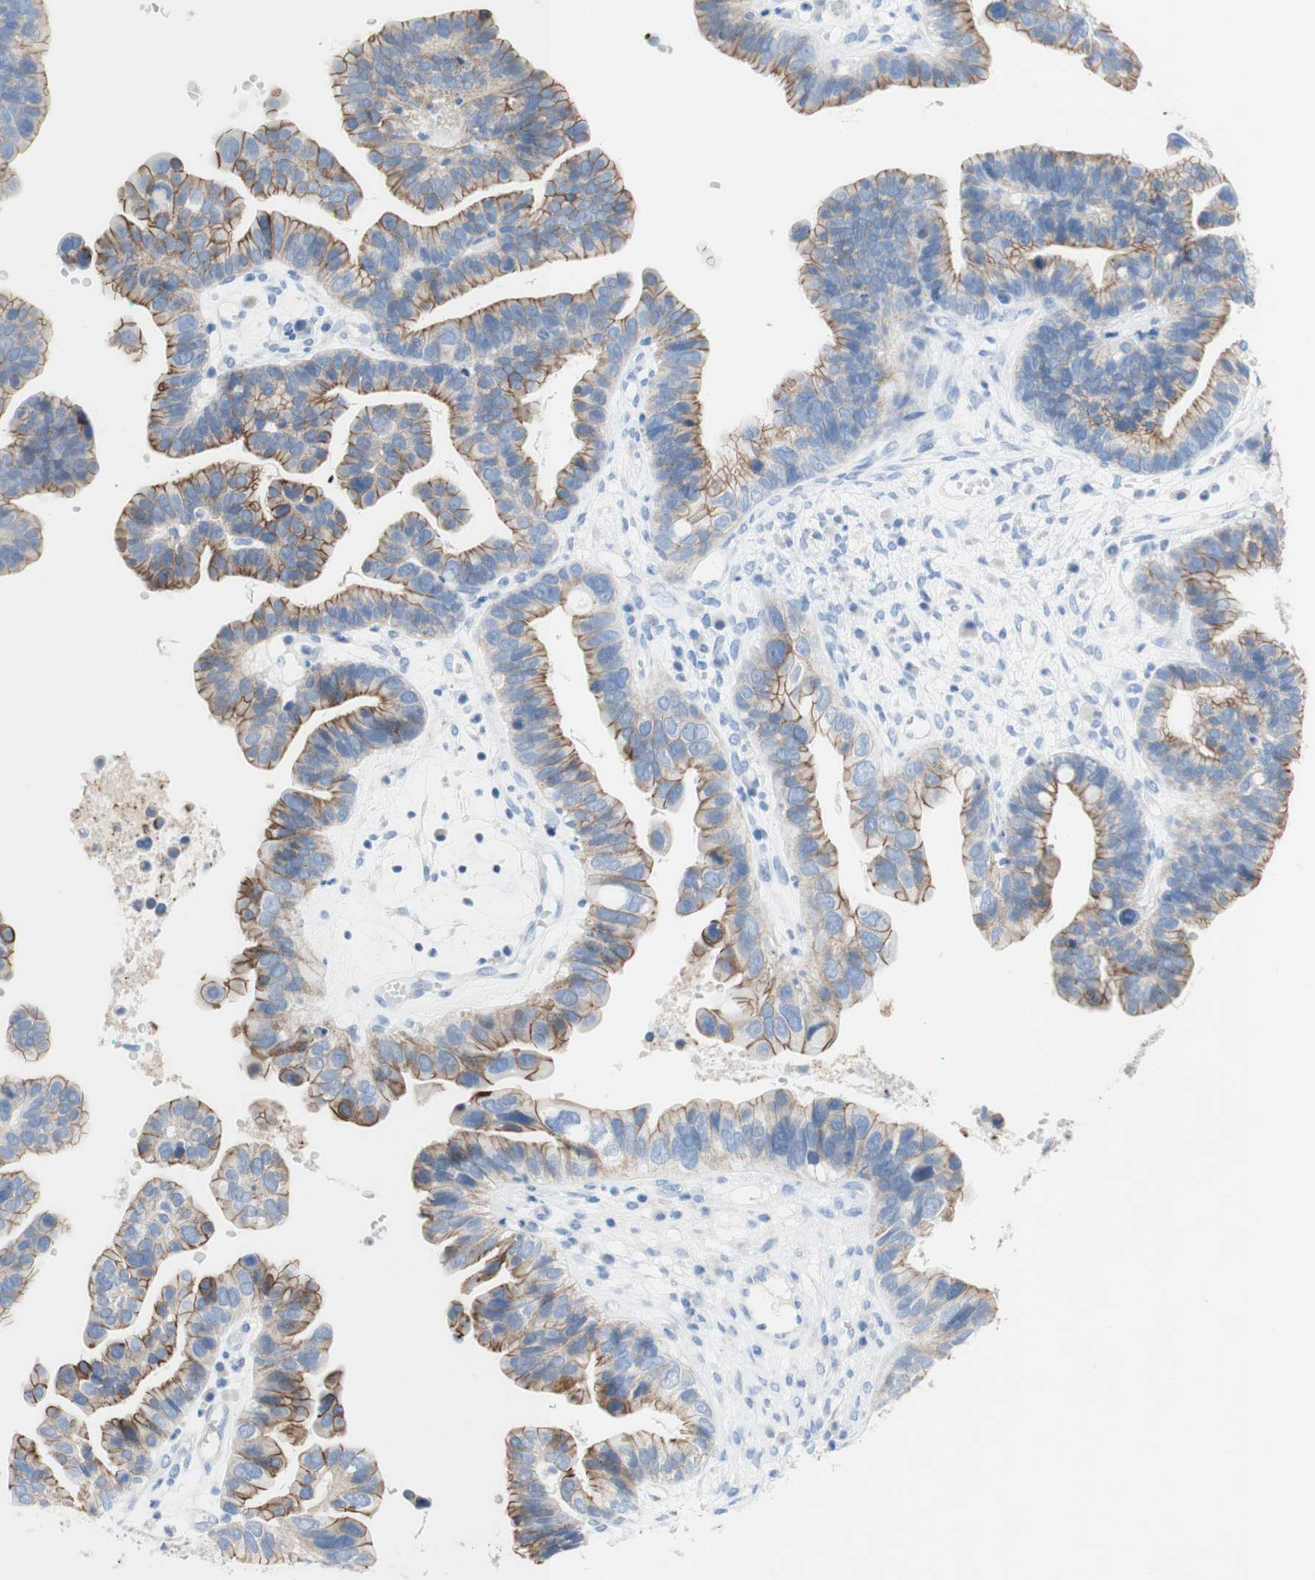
{"staining": {"intensity": "moderate", "quantity": ">75%", "location": "cytoplasmic/membranous"}, "tissue": "ovarian cancer", "cell_type": "Tumor cells", "image_type": "cancer", "snomed": [{"axis": "morphology", "description": "Cystadenocarcinoma, serous, NOS"}, {"axis": "topography", "description": "Ovary"}], "caption": "A brown stain shows moderate cytoplasmic/membranous positivity of a protein in ovarian cancer (serous cystadenocarcinoma) tumor cells.", "gene": "DSC2", "patient": {"sex": "female", "age": 56}}